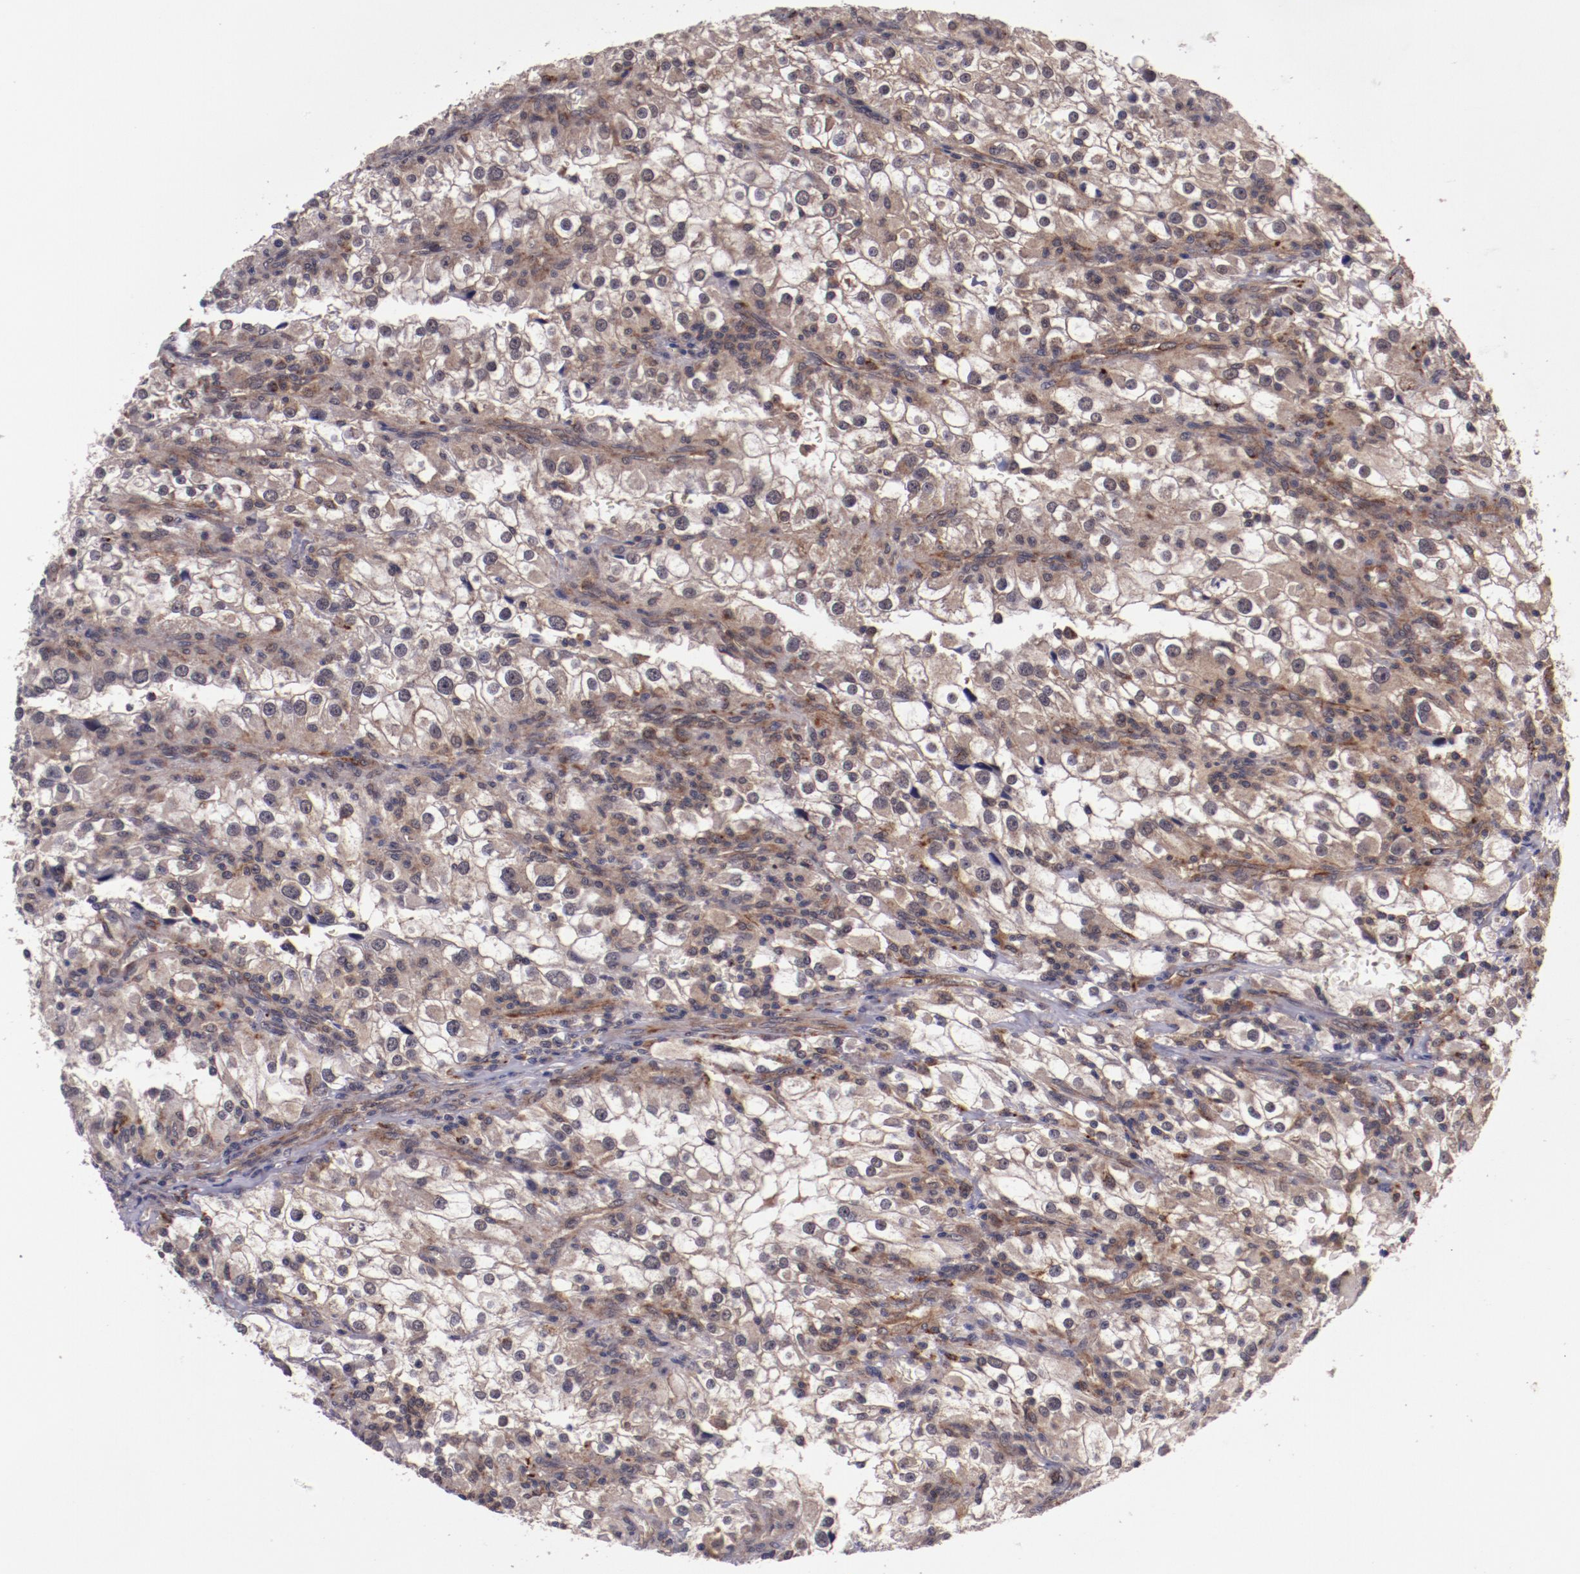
{"staining": {"intensity": "weak", "quantity": ">75%", "location": "cytoplasmic/membranous"}, "tissue": "renal cancer", "cell_type": "Tumor cells", "image_type": "cancer", "snomed": [{"axis": "morphology", "description": "Adenocarcinoma, NOS"}, {"axis": "topography", "description": "Kidney"}], "caption": "Renal cancer stained for a protein exhibits weak cytoplasmic/membranous positivity in tumor cells.", "gene": "FTSJ1", "patient": {"sex": "female", "age": 52}}